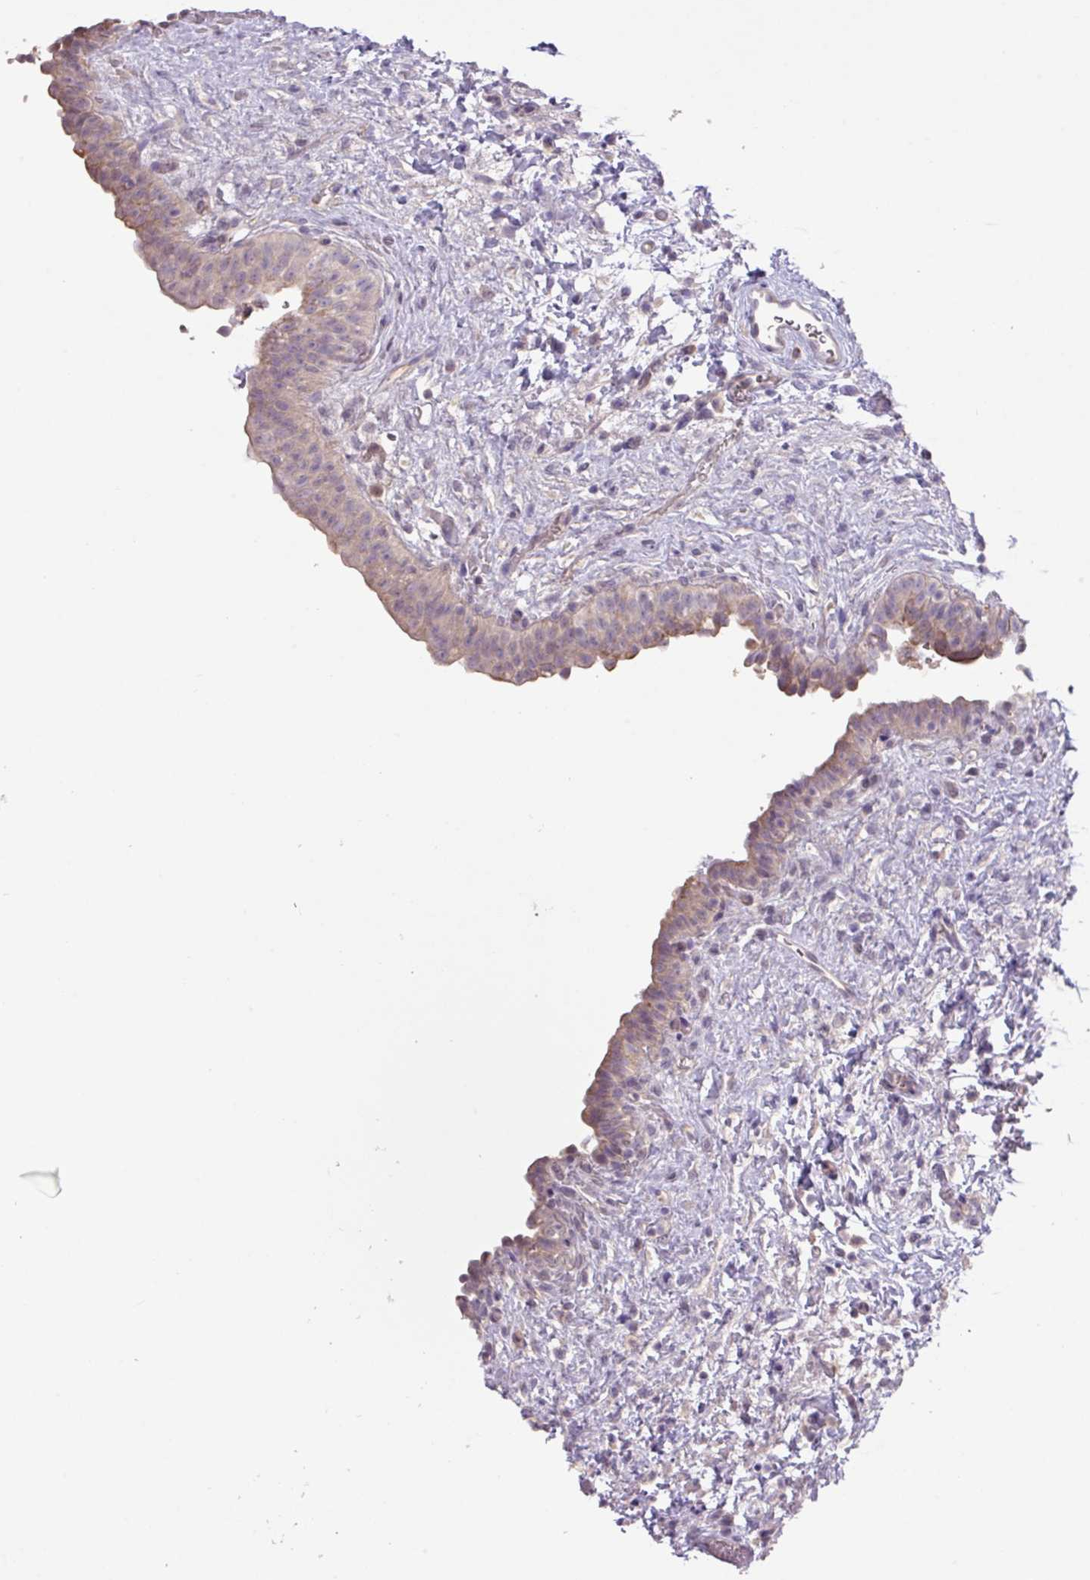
{"staining": {"intensity": "moderate", "quantity": "<25%", "location": "cytoplasmic/membranous"}, "tissue": "urinary bladder", "cell_type": "Urothelial cells", "image_type": "normal", "snomed": [{"axis": "morphology", "description": "Normal tissue, NOS"}, {"axis": "topography", "description": "Urinary bladder"}], "caption": "The histopathology image shows immunohistochemical staining of benign urinary bladder. There is moderate cytoplasmic/membranous staining is appreciated in approximately <25% of urothelial cells. Using DAB (3,3'-diaminobenzidine) (brown) and hematoxylin (blue) stains, captured at high magnification using brightfield microscopy.", "gene": "PRADC1", "patient": {"sex": "male", "age": 69}}